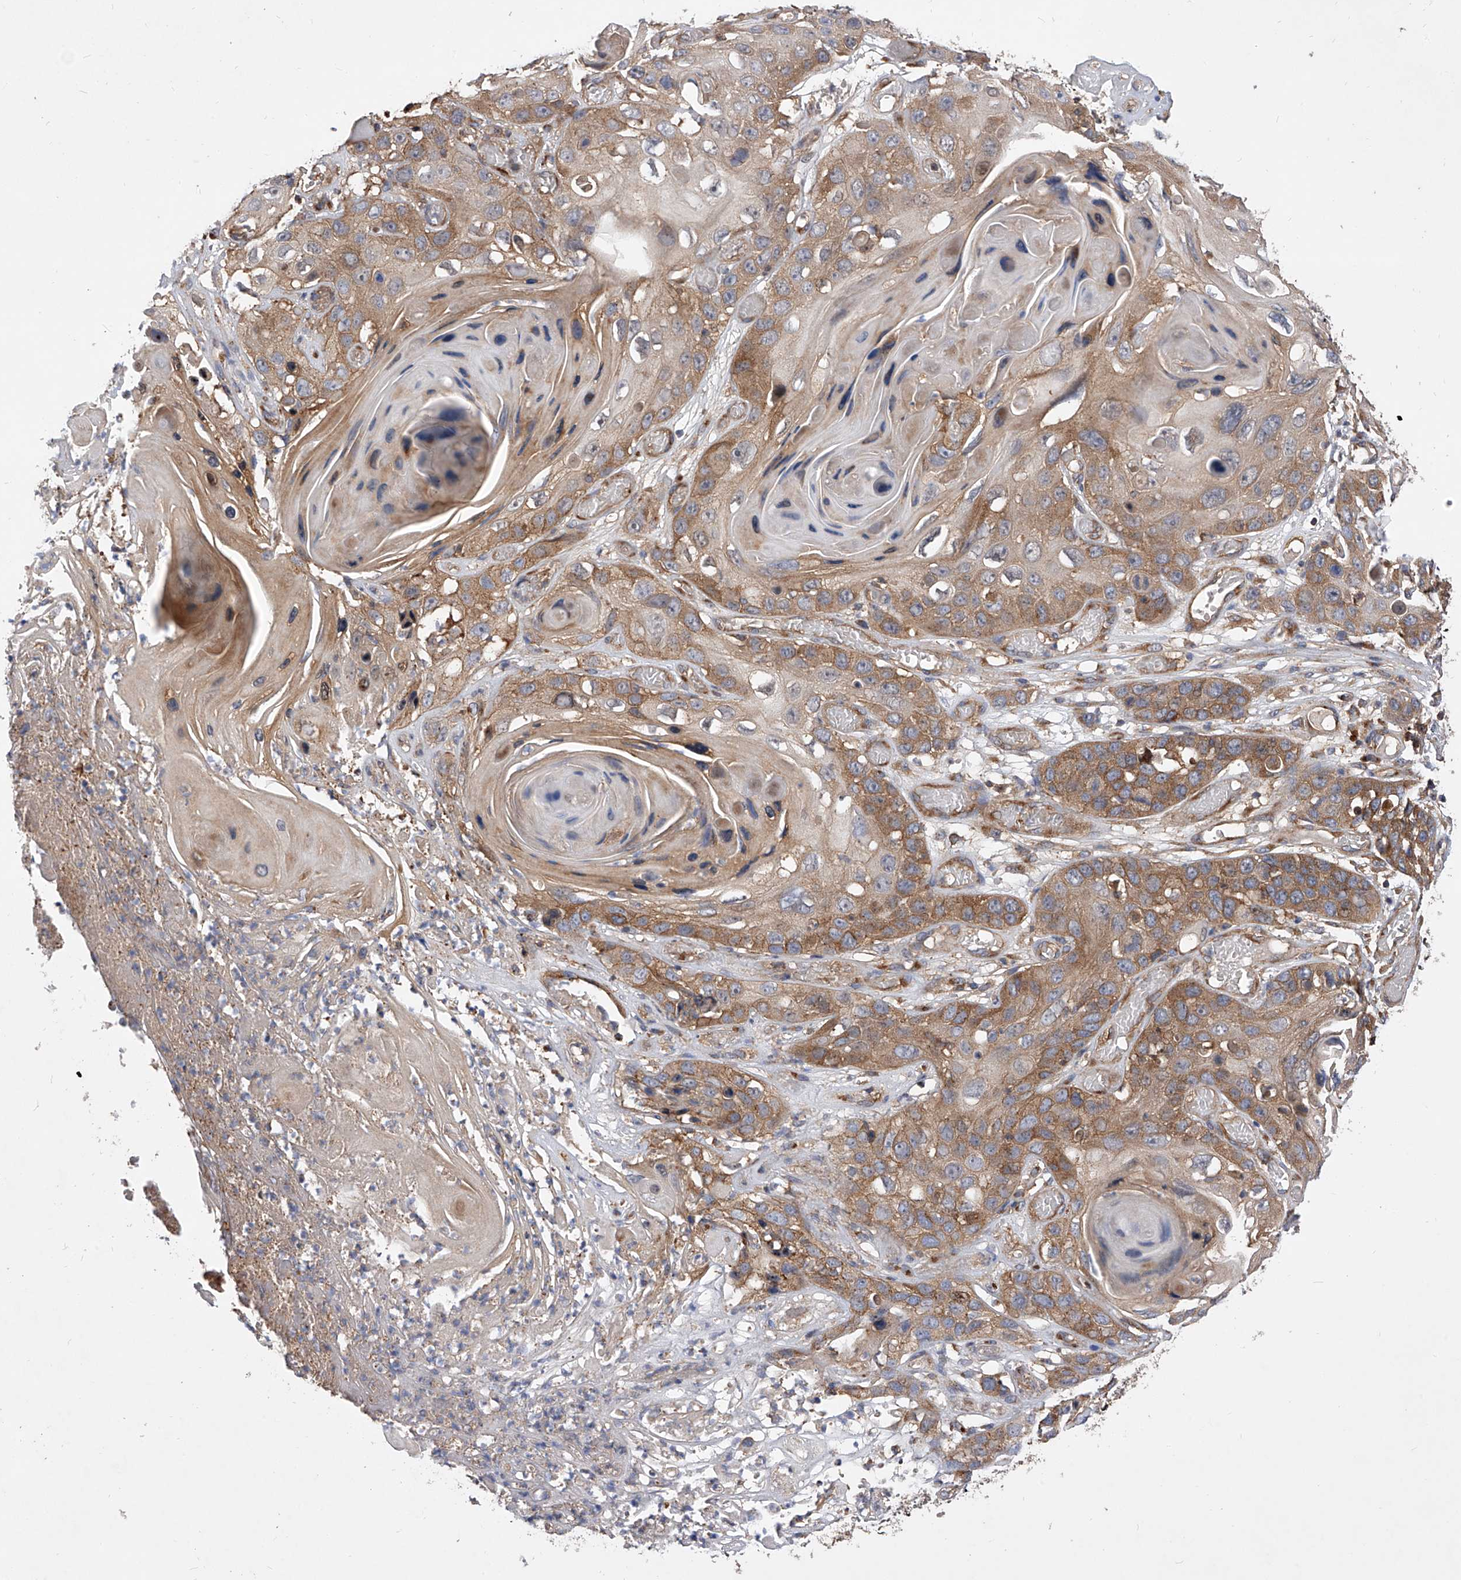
{"staining": {"intensity": "moderate", "quantity": ">75%", "location": "cytoplasmic/membranous"}, "tissue": "skin cancer", "cell_type": "Tumor cells", "image_type": "cancer", "snomed": [{"axis": "morphology", "description": "Squamous cell carcinoma, NOS"}, {"axis": "topography", "description": "Skin"}], "caption": "This photomicrograph reveals skin cancer stained with immunohistochemistry to label a protein in brown. The cytoplasmic/membranous of tumor cells show moderate positivity for the protein. Nuclei are counter-stained blue.", "gene": "CFAP410", "patient": {"sex": "male", "age": 55}}